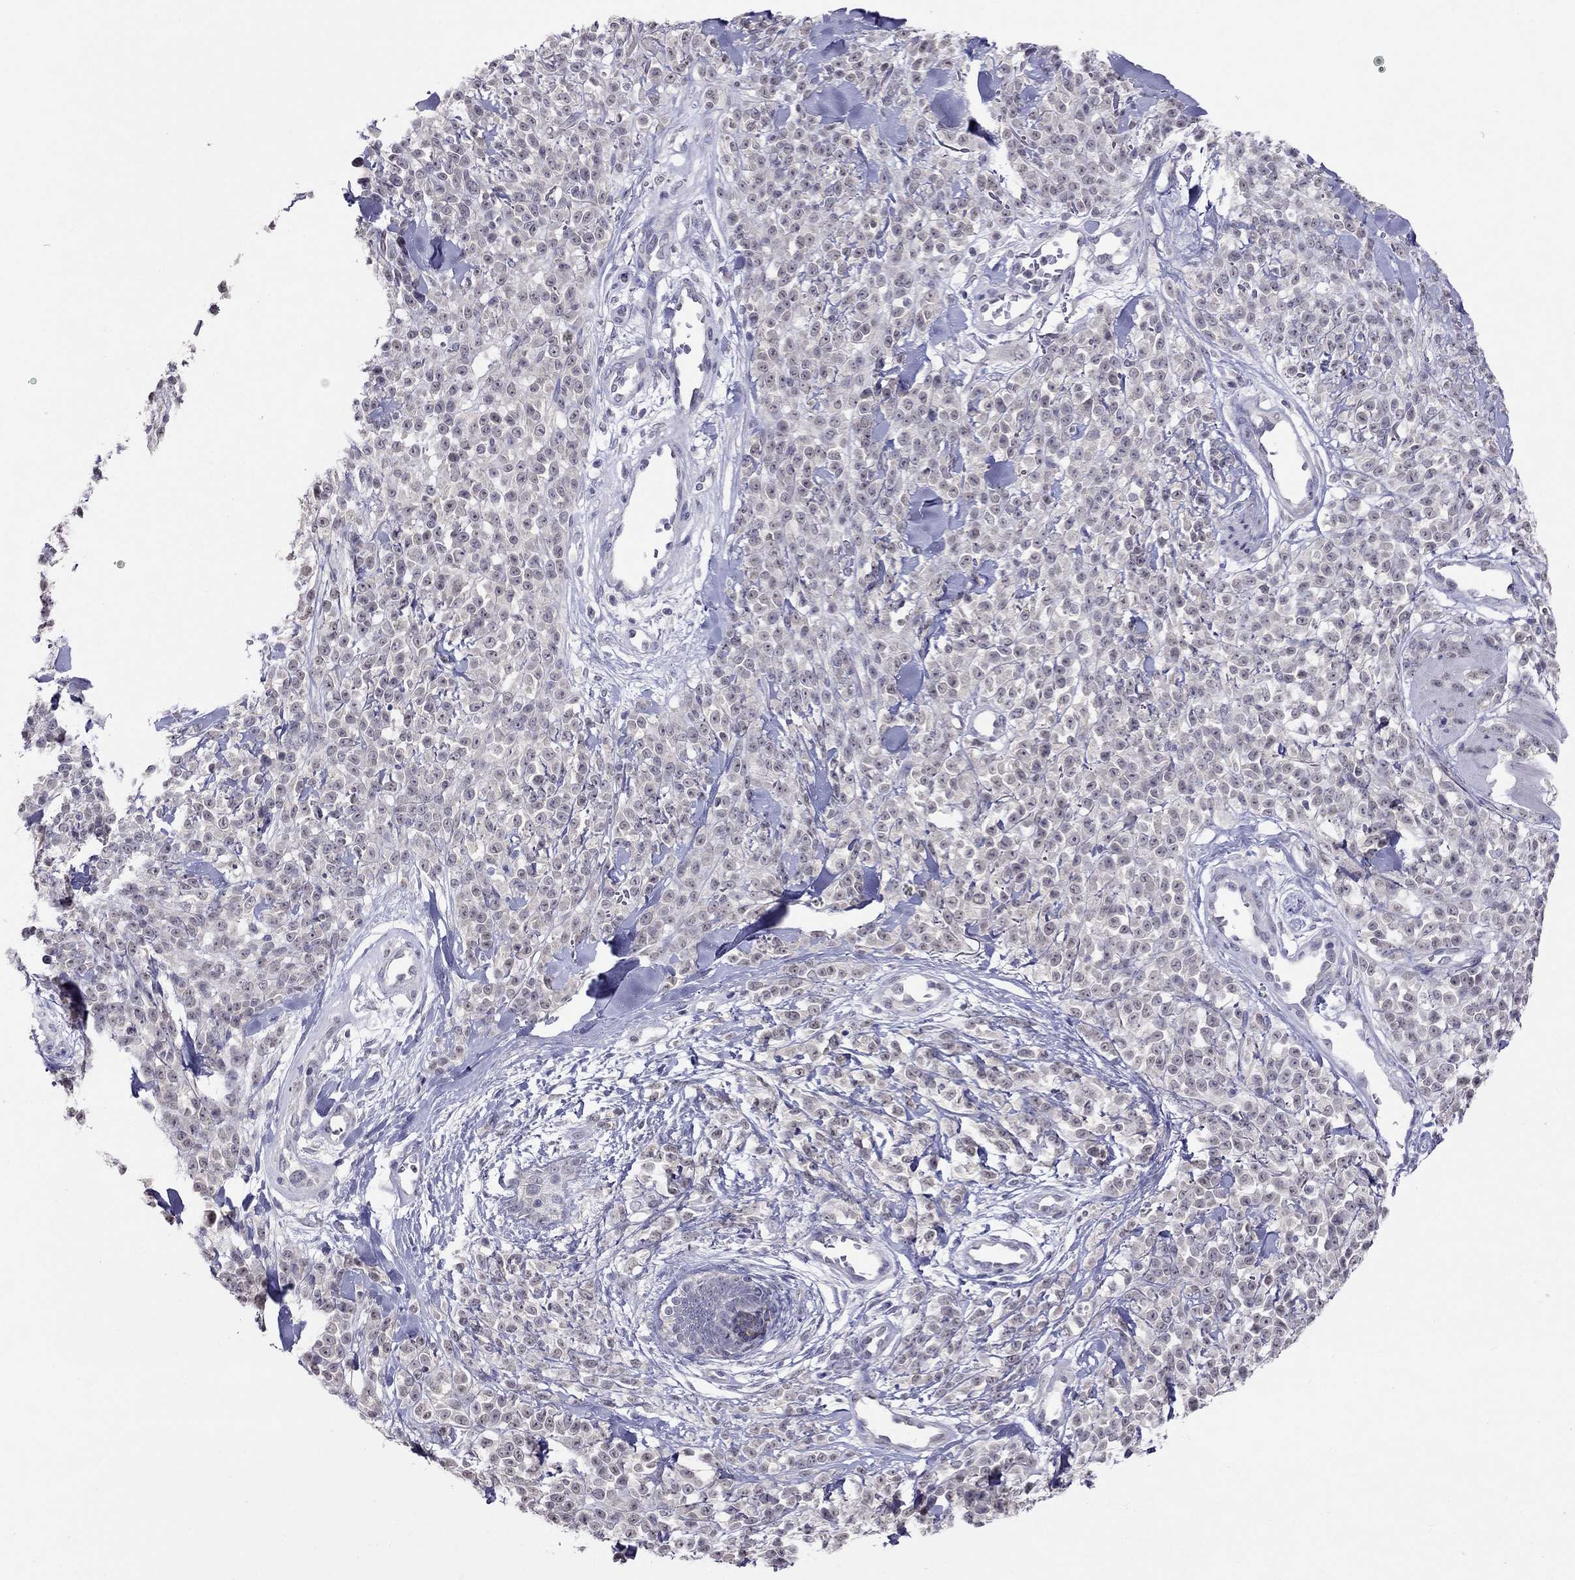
{"staining": {"intensity": "negative", "quantity": "none", "location": "none"}, "tissue": "melanoma", "cell_type": "Tumor cells", "image_type": "cancer", "snomed": [{"axis": "morphology", "description": "Malignant melanoma, NOS"}, {"axis": "topography", "description": "Skin"}, {"axis": "topography", "description": "Skin of trunk"}], "caption": "DAB immunohistochemical staining of malignant melanoma reveals no significant expression in tumor cells.", "gene": "MYO3B", "patient": {"sex": "male", "age": 74}}